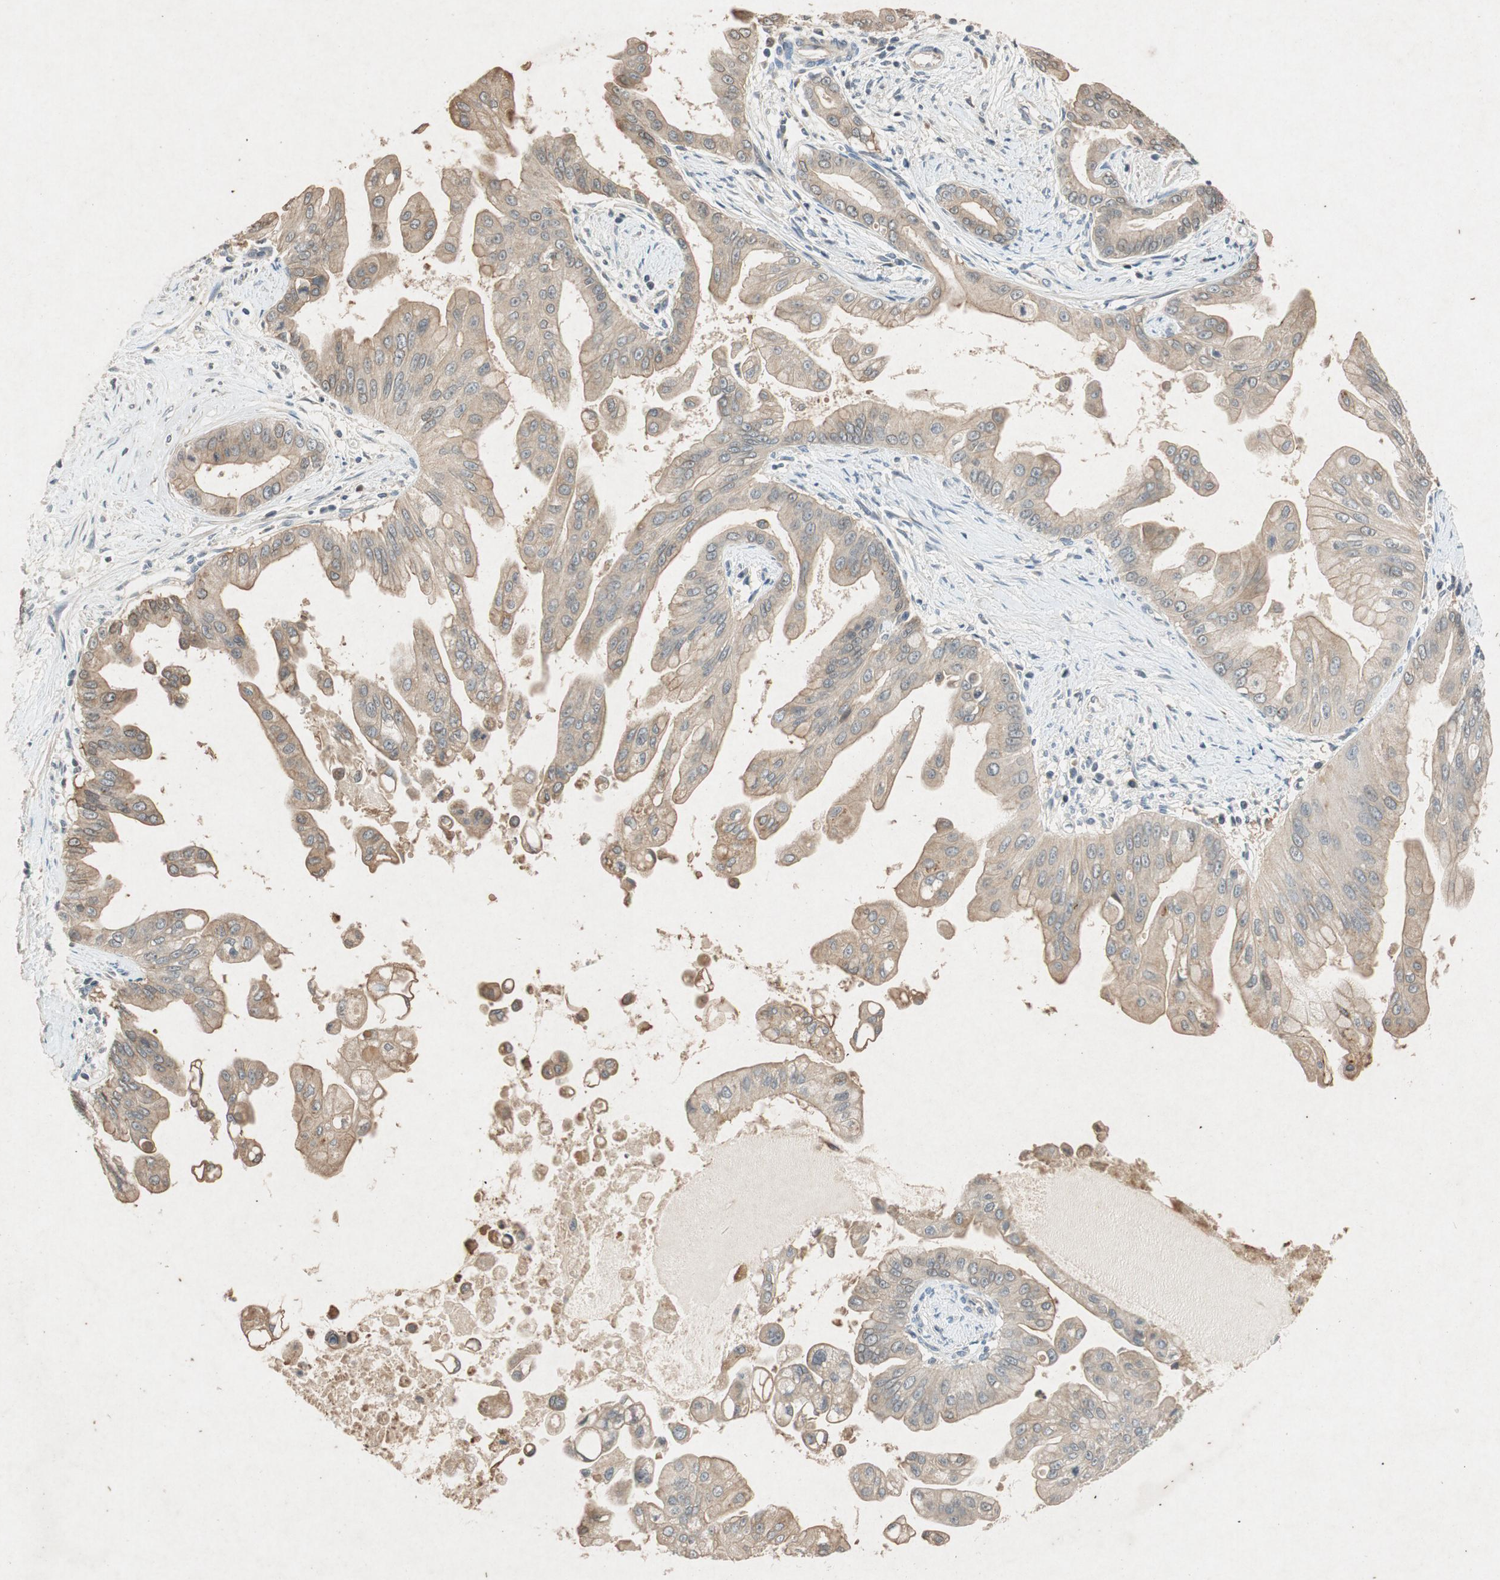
{"staining": {"intensity": "moderate", "quantity": ">75%", "location": "cytoplasmic/membranous"}, "tissue": "pancreatic cancer", "cell_type": "Tumor cells", "image_type": "cancer", "snomed": [{"axis": "morphology", "description": "Adenocarcinoma, NOS"}, {"axis": "topography", "description": "Pancreas"}], "caption": "A histopathology image showing moderate cytoplasmic/membranous positivity in approximately >75% of tumor cells in pancreatic adenocarcinoma, as visualized by brown immunohistochemical staining.", "gene": "ATP2C1", "patient": {"sex": "female", "age": 75}}